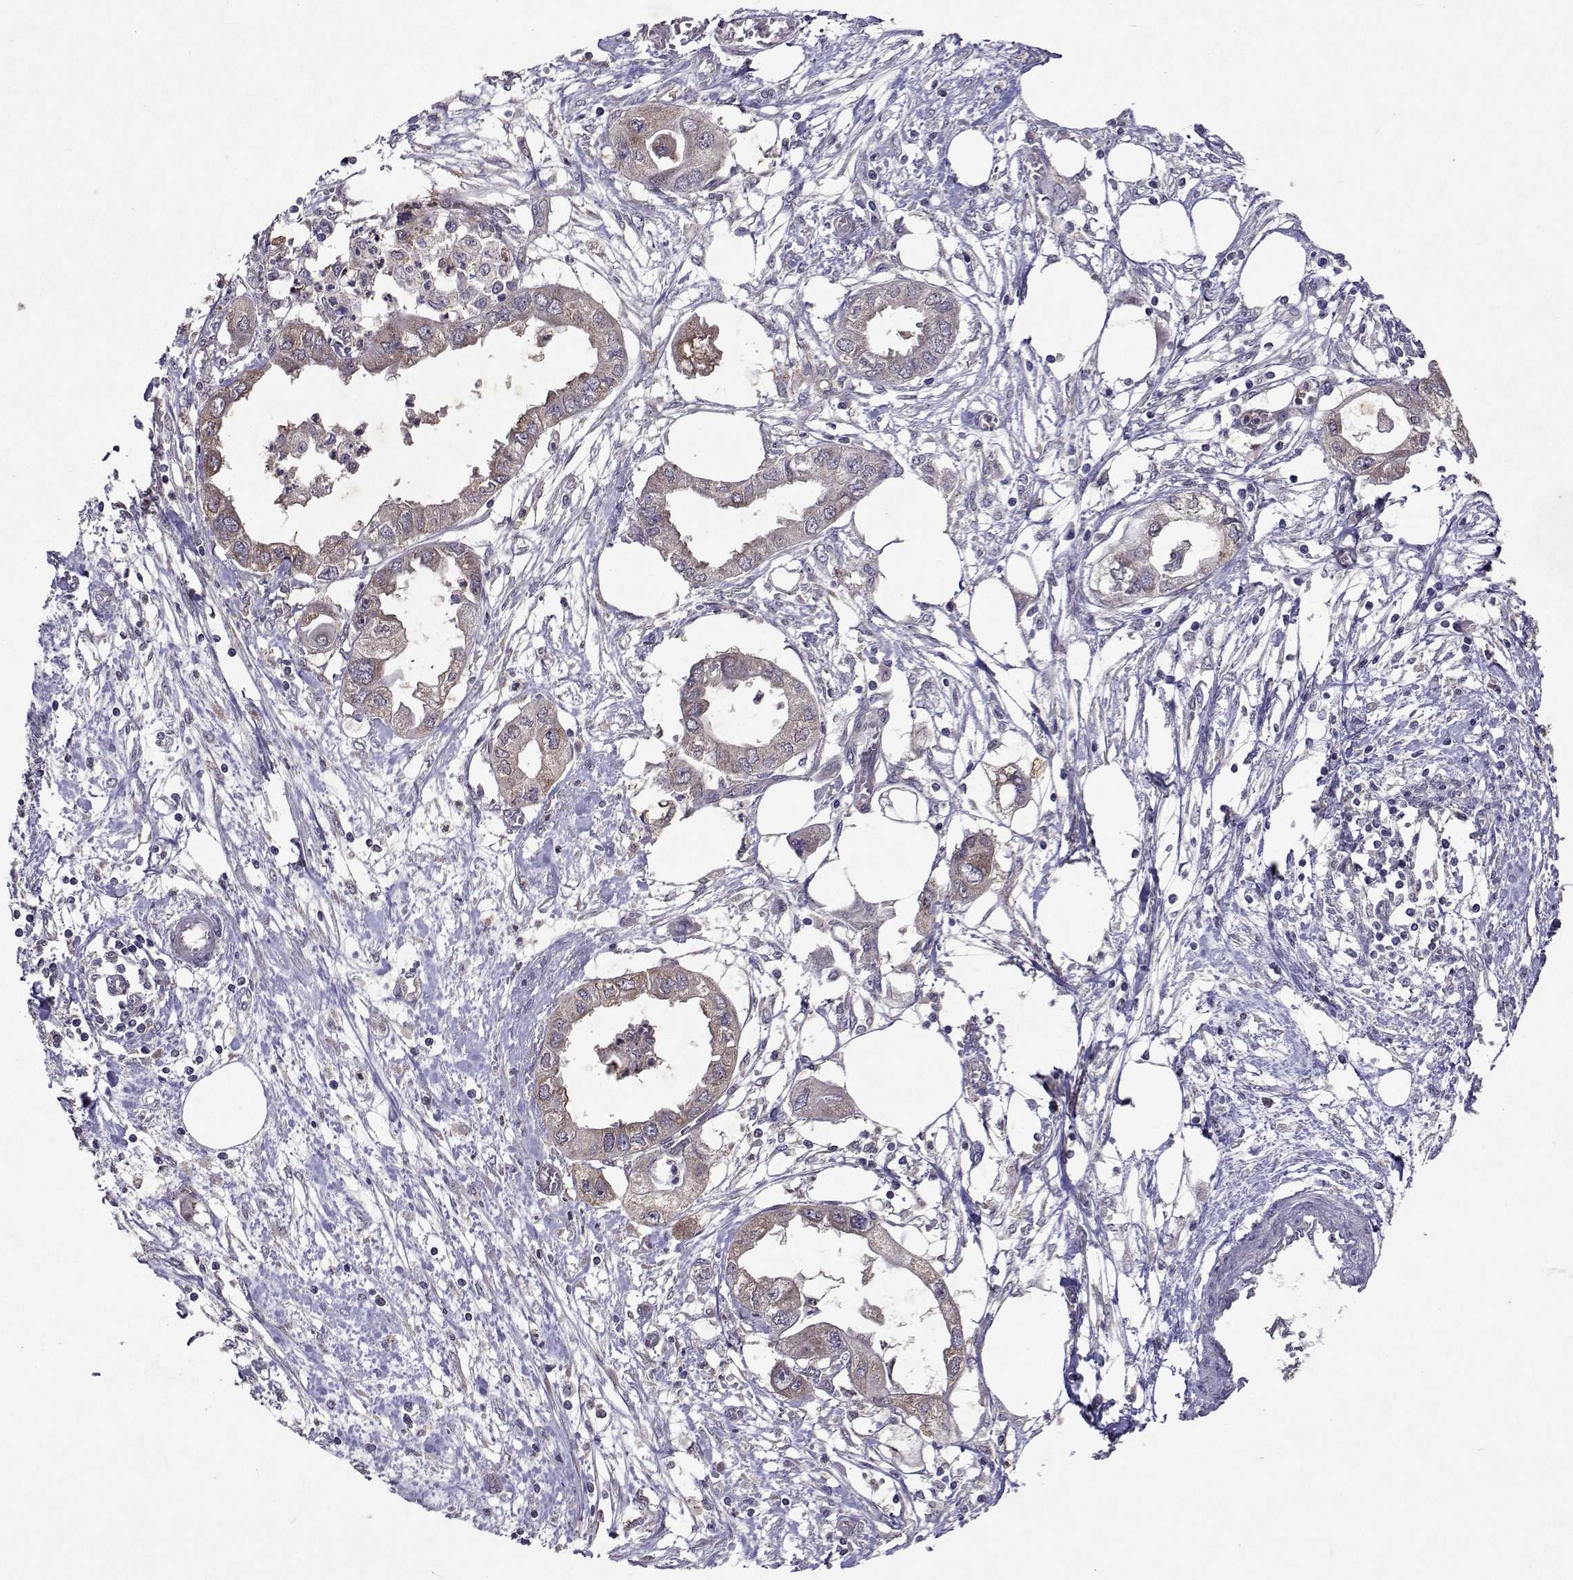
{"staining": {"intensity": "weak", "quantity": "<25%", "location": "cytoplasmic/membranous"}, "tissue": "endometrial cancer", "cell_type": "Tumor cells", "image_type": "cancer", "snomed": [{"axis": "morphology", "description": "Adenocarcinoma, NOS"}, {"axis": "morphology", "description": "Adenocarcinoma, metastatic, NOS"}, {"axis": "topography", "description": "Adipose tissue"}, {"axis": "topography", "description": "Endometrium"}], "caption": "DAB immunohistochemical staining of adenocarcinoma (endometrial) exhibits no significant positivity in tumor cells.", "gene": "TARBP2", "patient": {"sex": "female", "age": 67}}